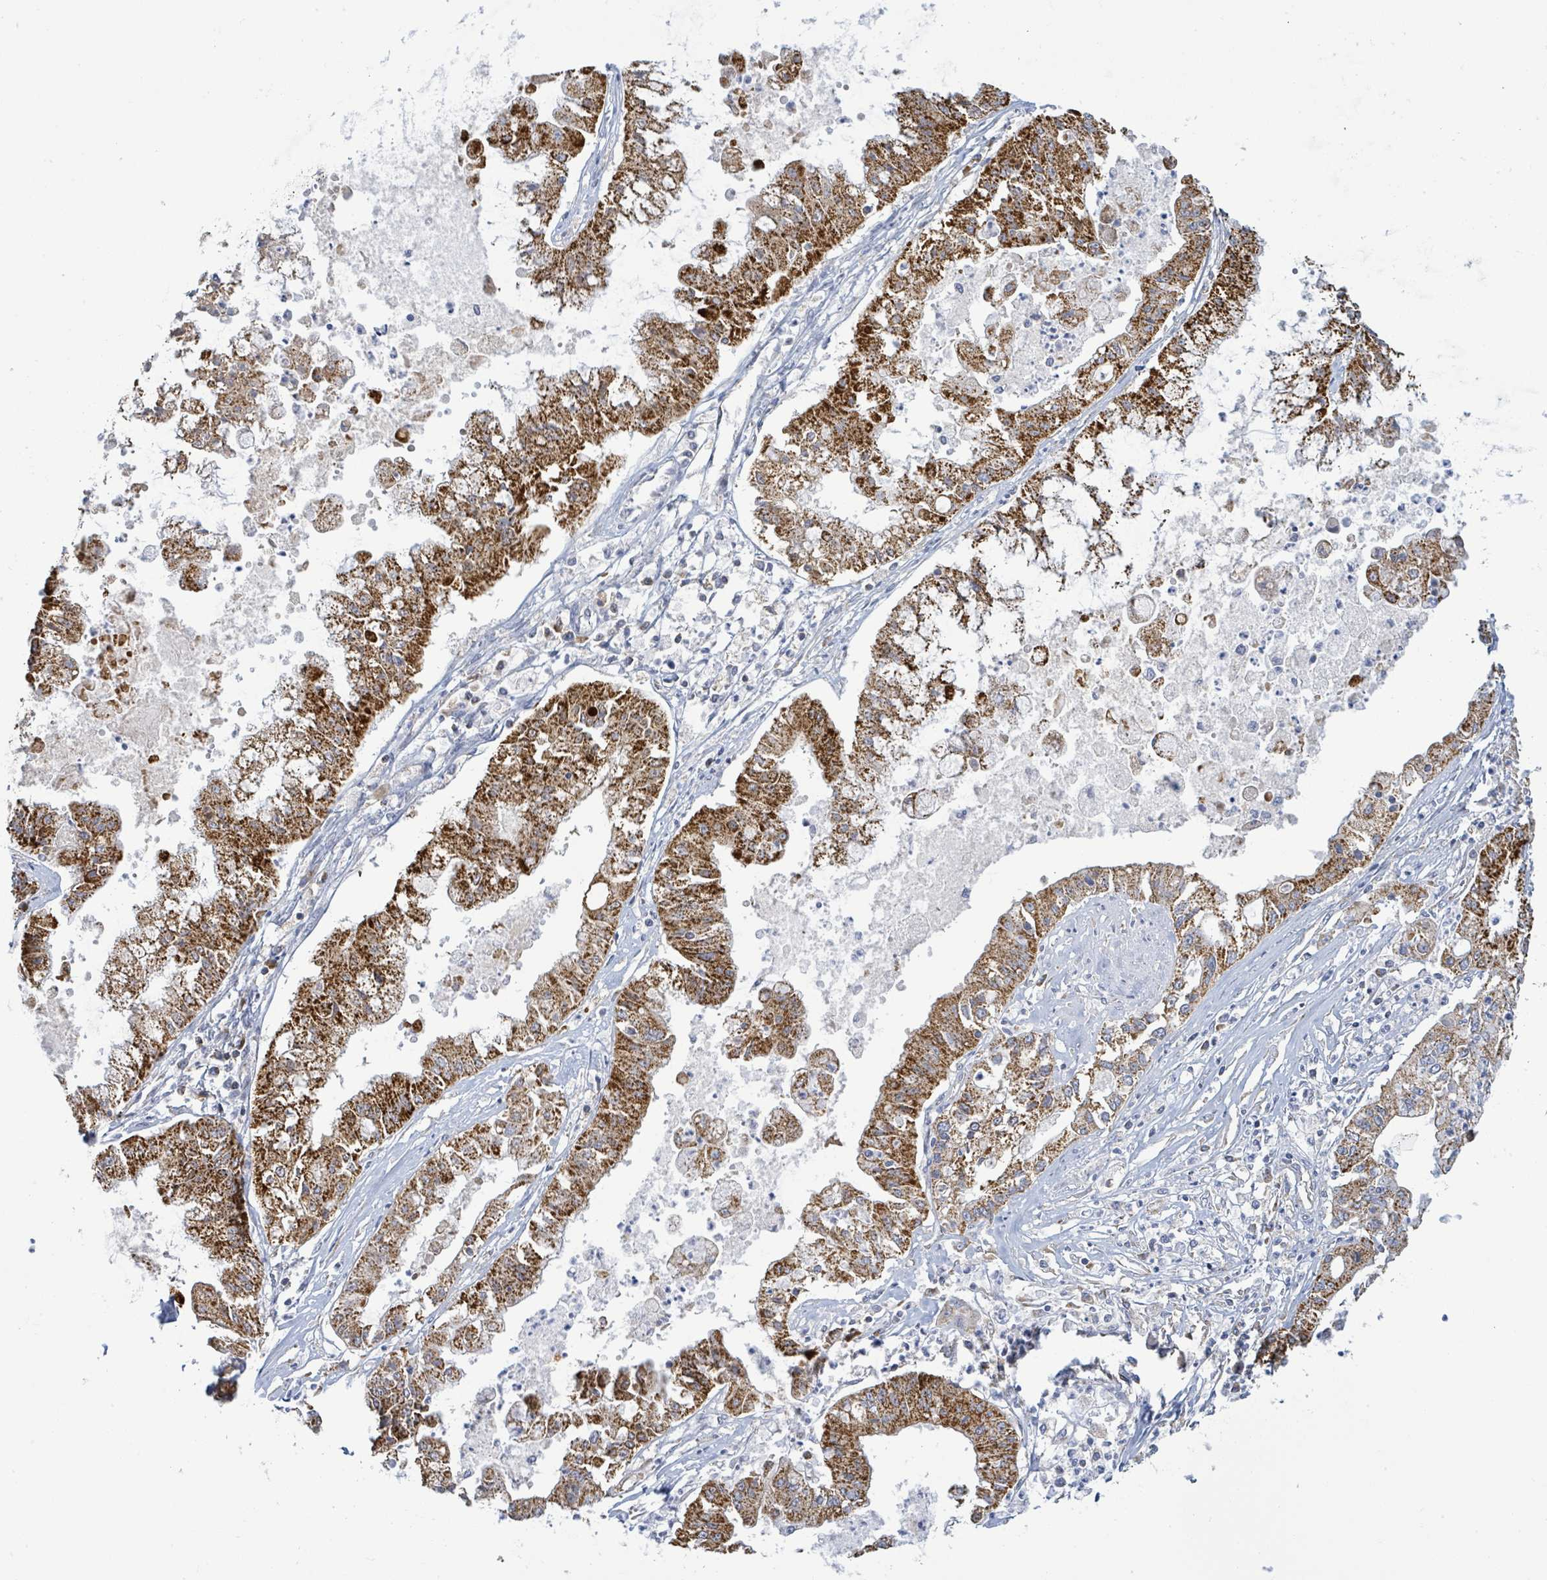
{"staining": {"intensity": "strong", "quantity": ">75%", "location": "cytoplasmic/membranous"}, "tissue": "ovarian cancer", "cell_type": "Tumor cells", "image_type": "cancer", "snomed": [{"axis": "morphology", "description": "Cystadenocarcinoma, mucinous, NOS"}, {"axis": "topography", "description": "Ovary"}], "caption": "Brown immunohistochemical staining in ovarian cancer exhibits strong cytoplasmic/membranous positivity in approximately >75% of tumor cells.", "gene": "SUCLG2", "patient": {"sex": "female", "age": 70}}